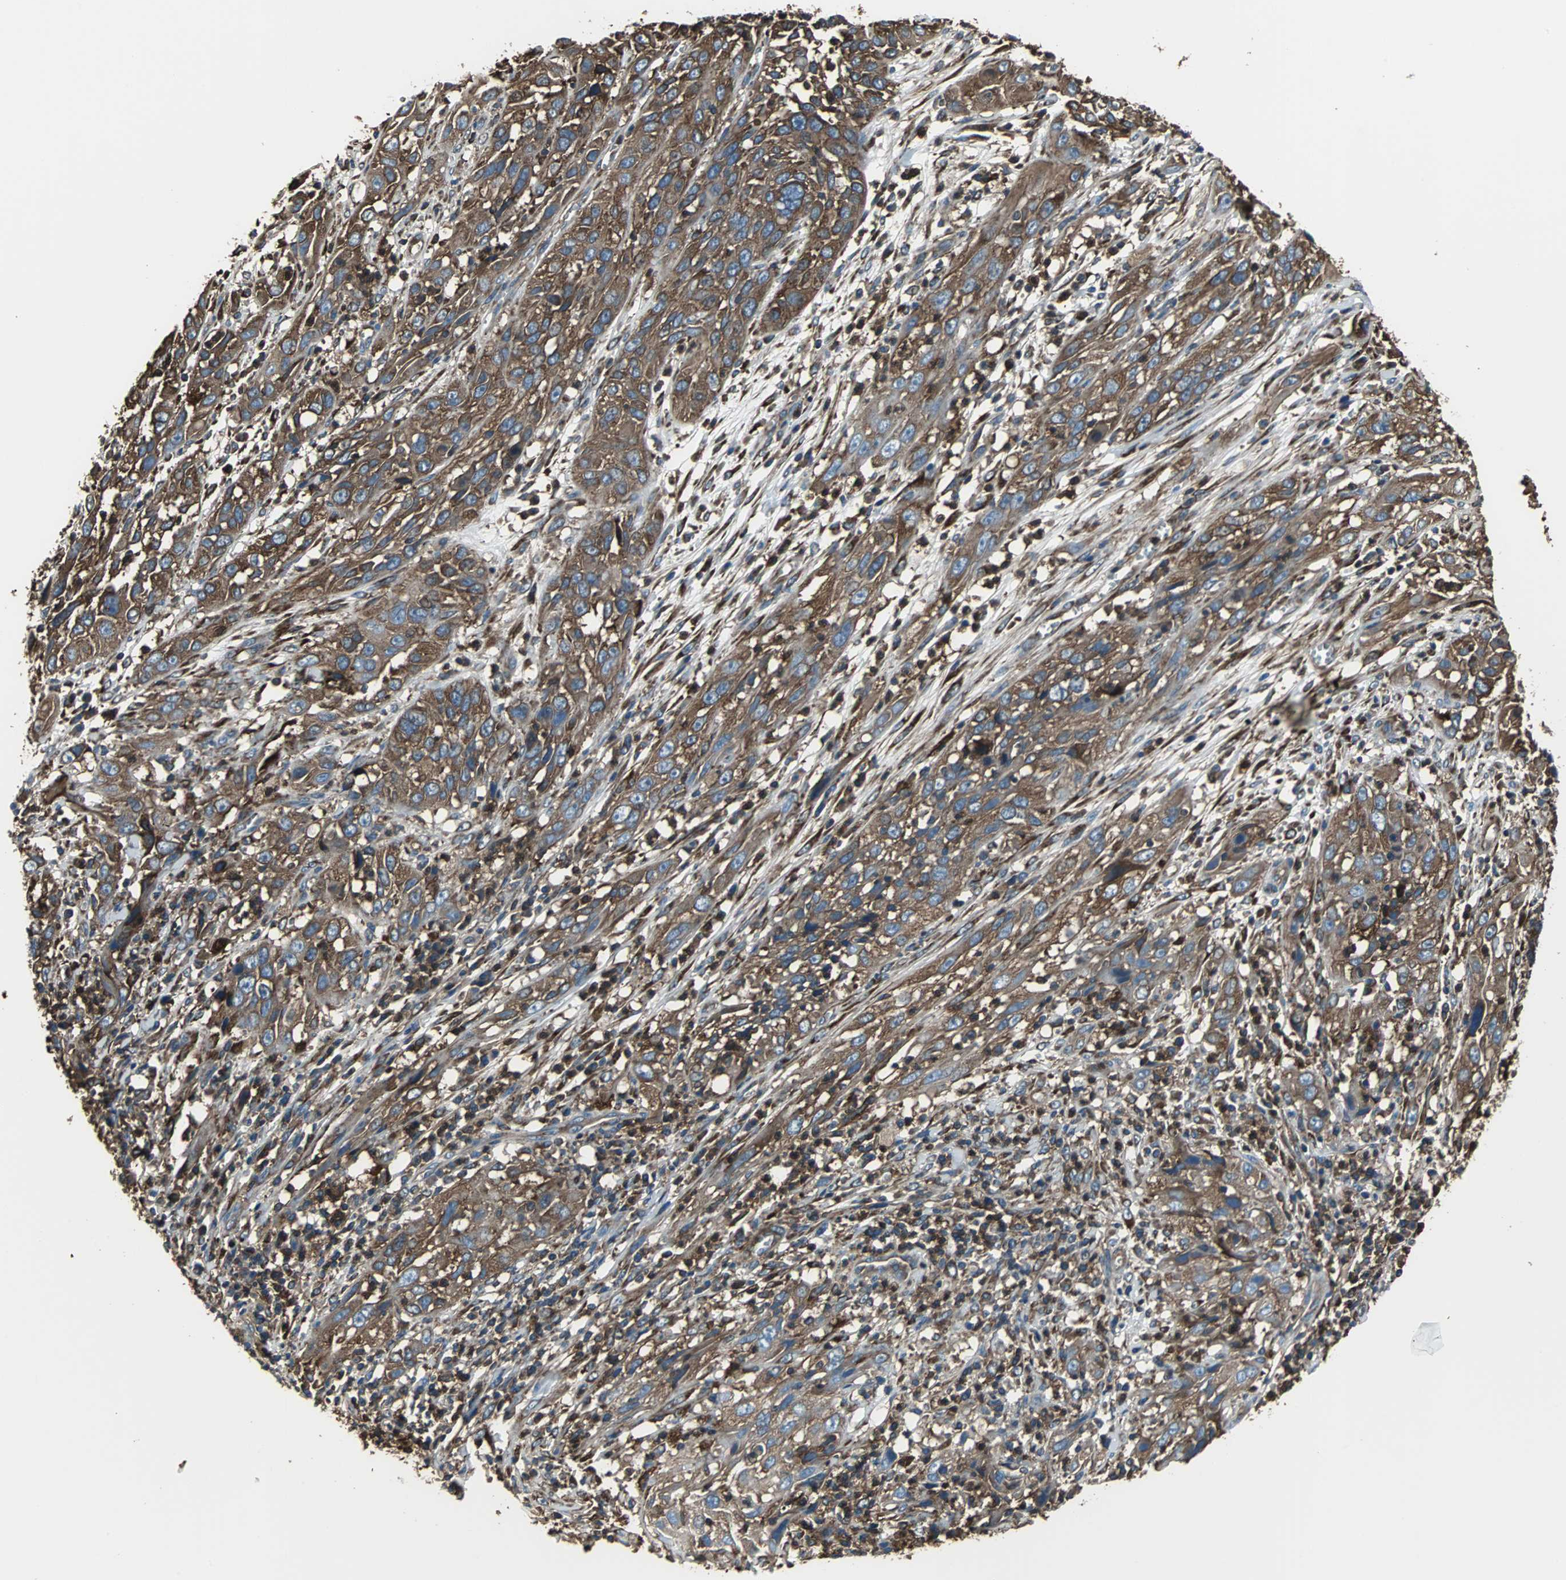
{"staining": {"intensity": "strong", "quantity": ">75%", "location": "cytoplasmic/membranous"}, "tissue": "cervical cancer", "cell_type": "Tumor cells", "image_type": "cancer", "snomed": [{"axis": "morphology", "description": "Squamous cell carcinoma, NOS"}, {"axis": "topography", "description": "Cervix"}], "caption": "Immunohistochemistry (DAB) staining of squamous cell carcinoma (cervical) shows strong cytoplasmic/membranous protein staining in about >75% of tumor cells.", "gene": "ACTN1", "patient": {"sex": "female", "age": 32}}